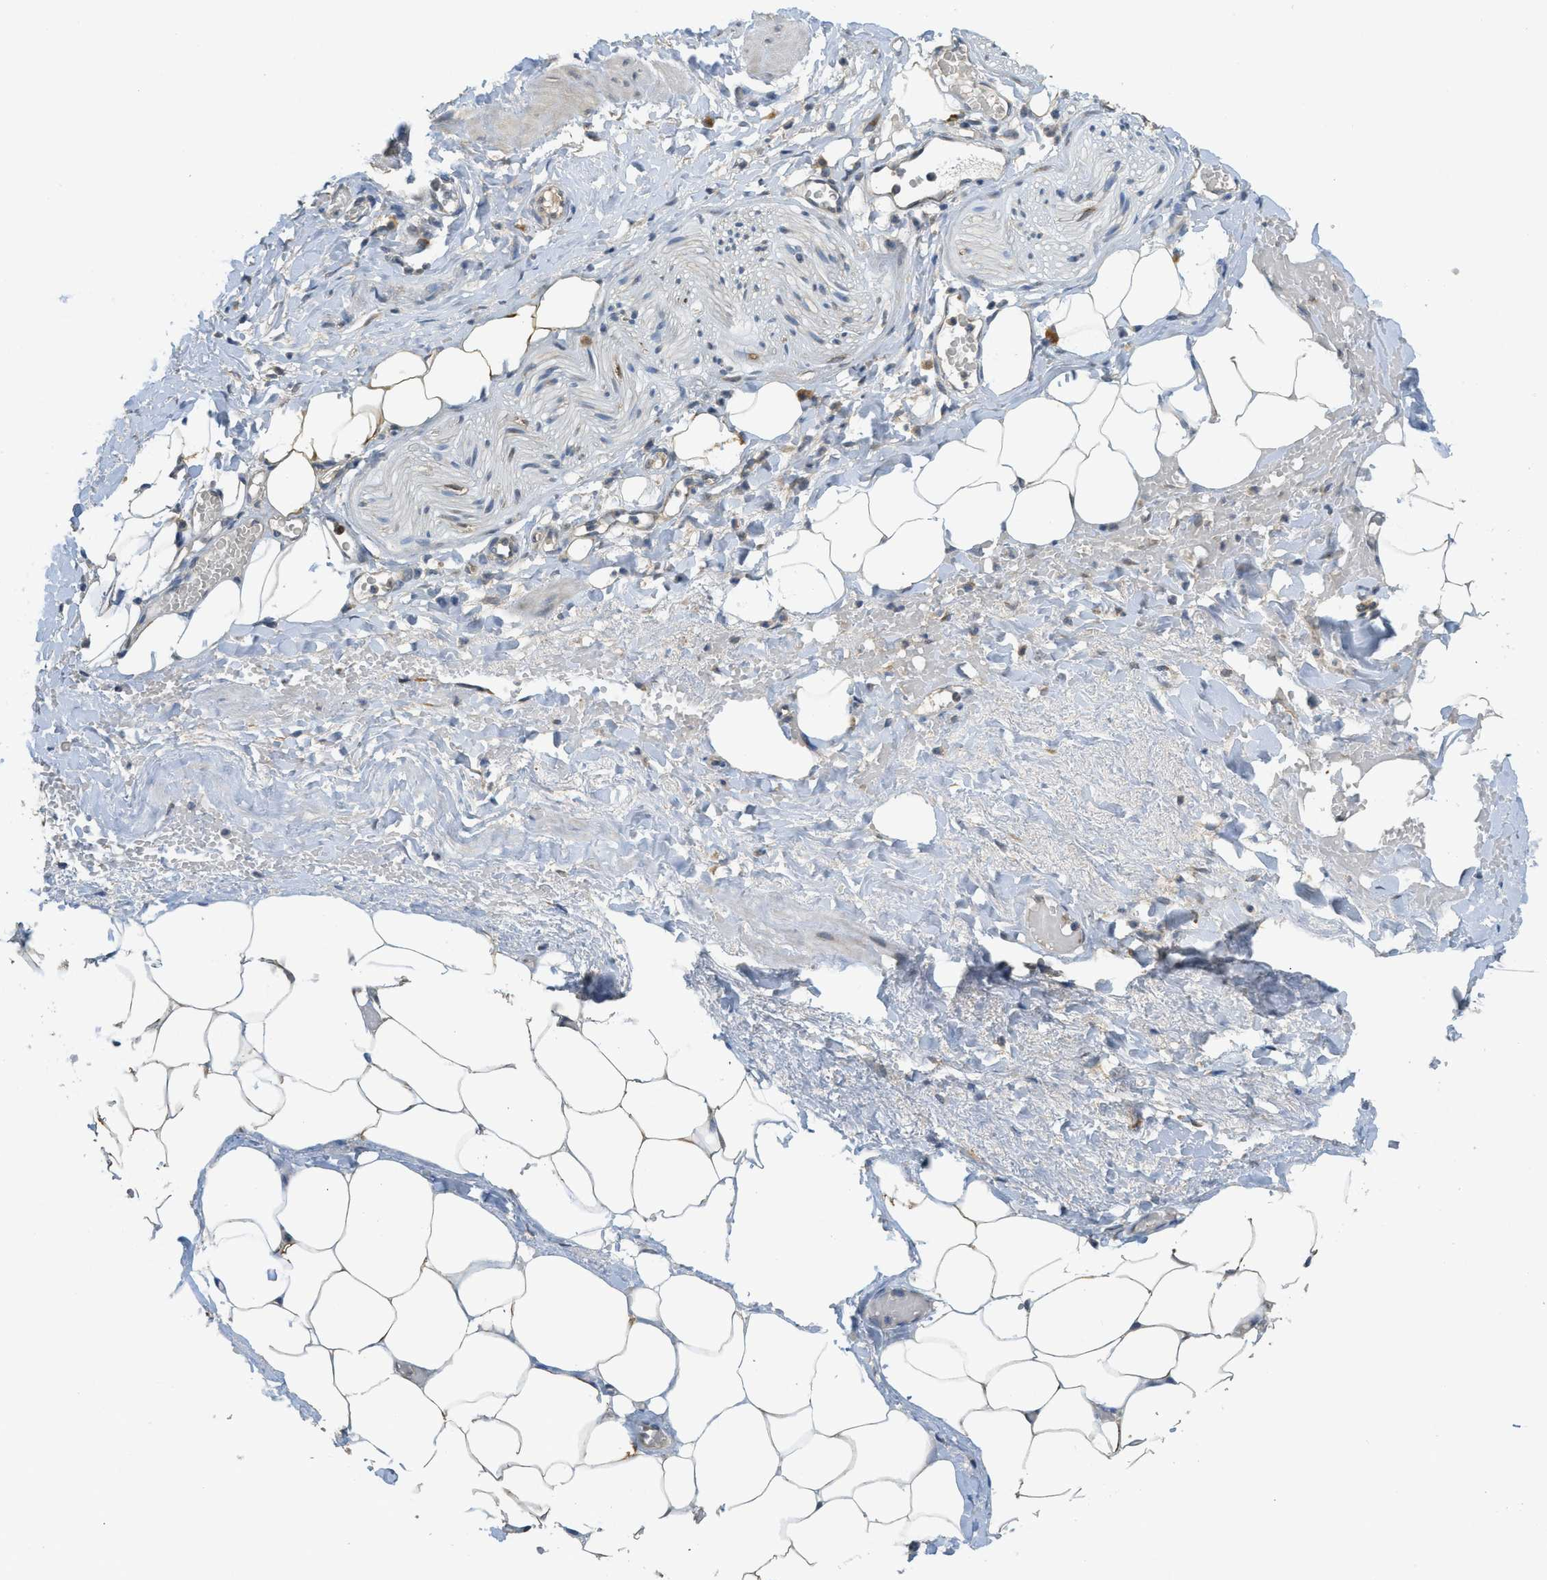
{"staining": {"intensity": "moderate", "quantity": ">75%", "location": "cytoplasmic/membranous"}, "tissue": "adipose tissue", "cell_type": "Adipocytes", "image_type": "normal", "snomed": [{"axis": "morphology", "description": "Normal tissue, NOS"}, {"axis": "topography", "description": "Soft tissue"}, {"axis": "topography", "description": "Vascular tissue"}], "caption": "Adipose tissue stained with DAB (3,3'-diaminobenzidine) IHC demonstrates medium levels of moderate cytoplasmic/membranous positivity in about >75% of adipocytes.", "gene": "IGF2BP2", "patient": {"sex": "female", "age": 35}}